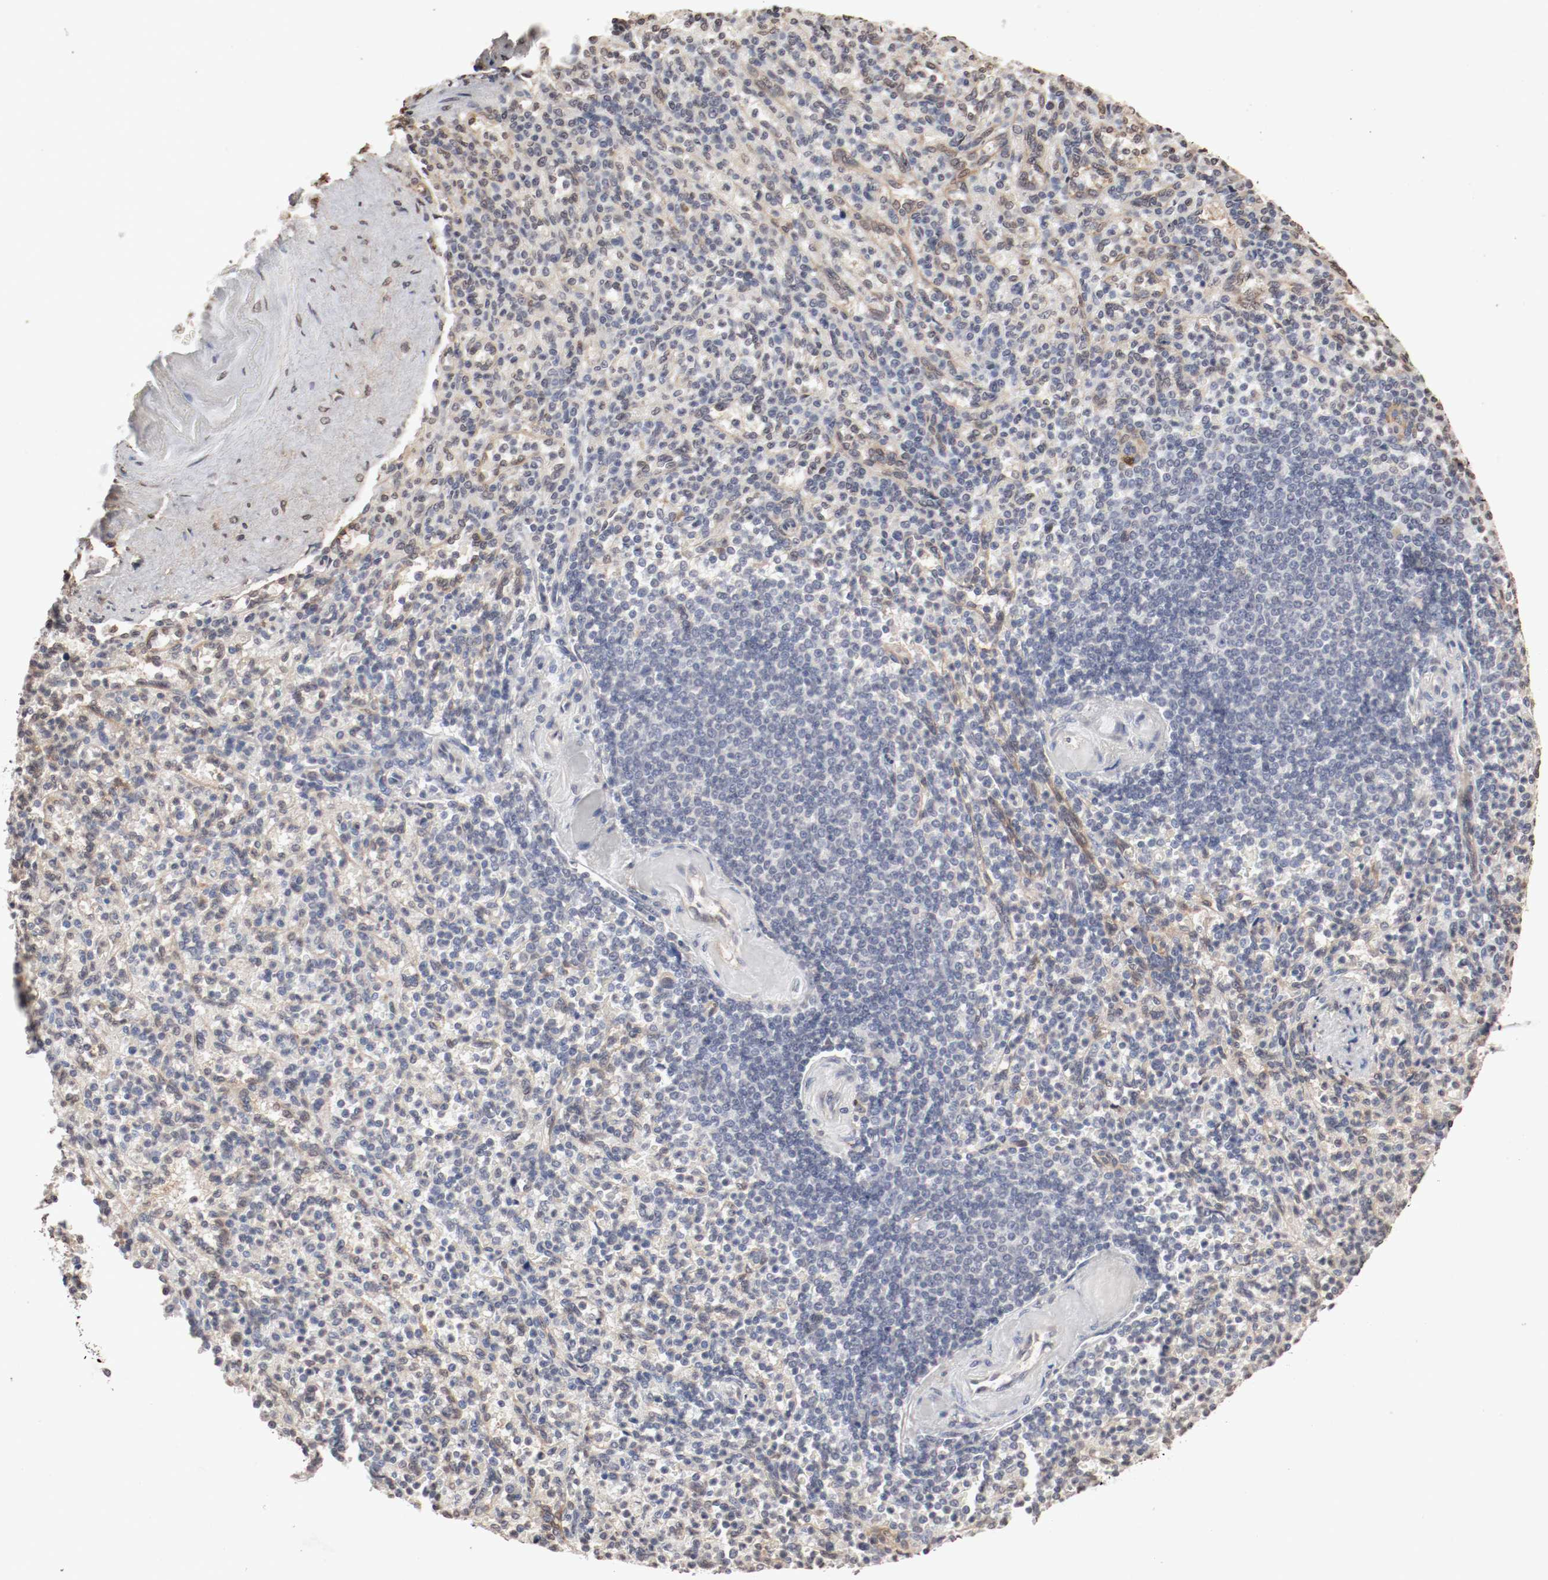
{"staining": {"intensity": "weak", "quantity": ">75%", "location": "cytoplasmic/membranous"}, "tissue": "spleen", "cell_type": "Cells in red pulp", "image_type": "normal", "snomed": [{"axis": "morphology", "description": "Normal tissue, NOS"}, {"axis": "topography", "description": "Spleen"}], "caption": "Weak cytoplasmic/membranous staining is seen in approximately >75% of cells in red pulp in normal spleen.", "gene": "WASL", "patient": {"sex": "female", "age": 74}}